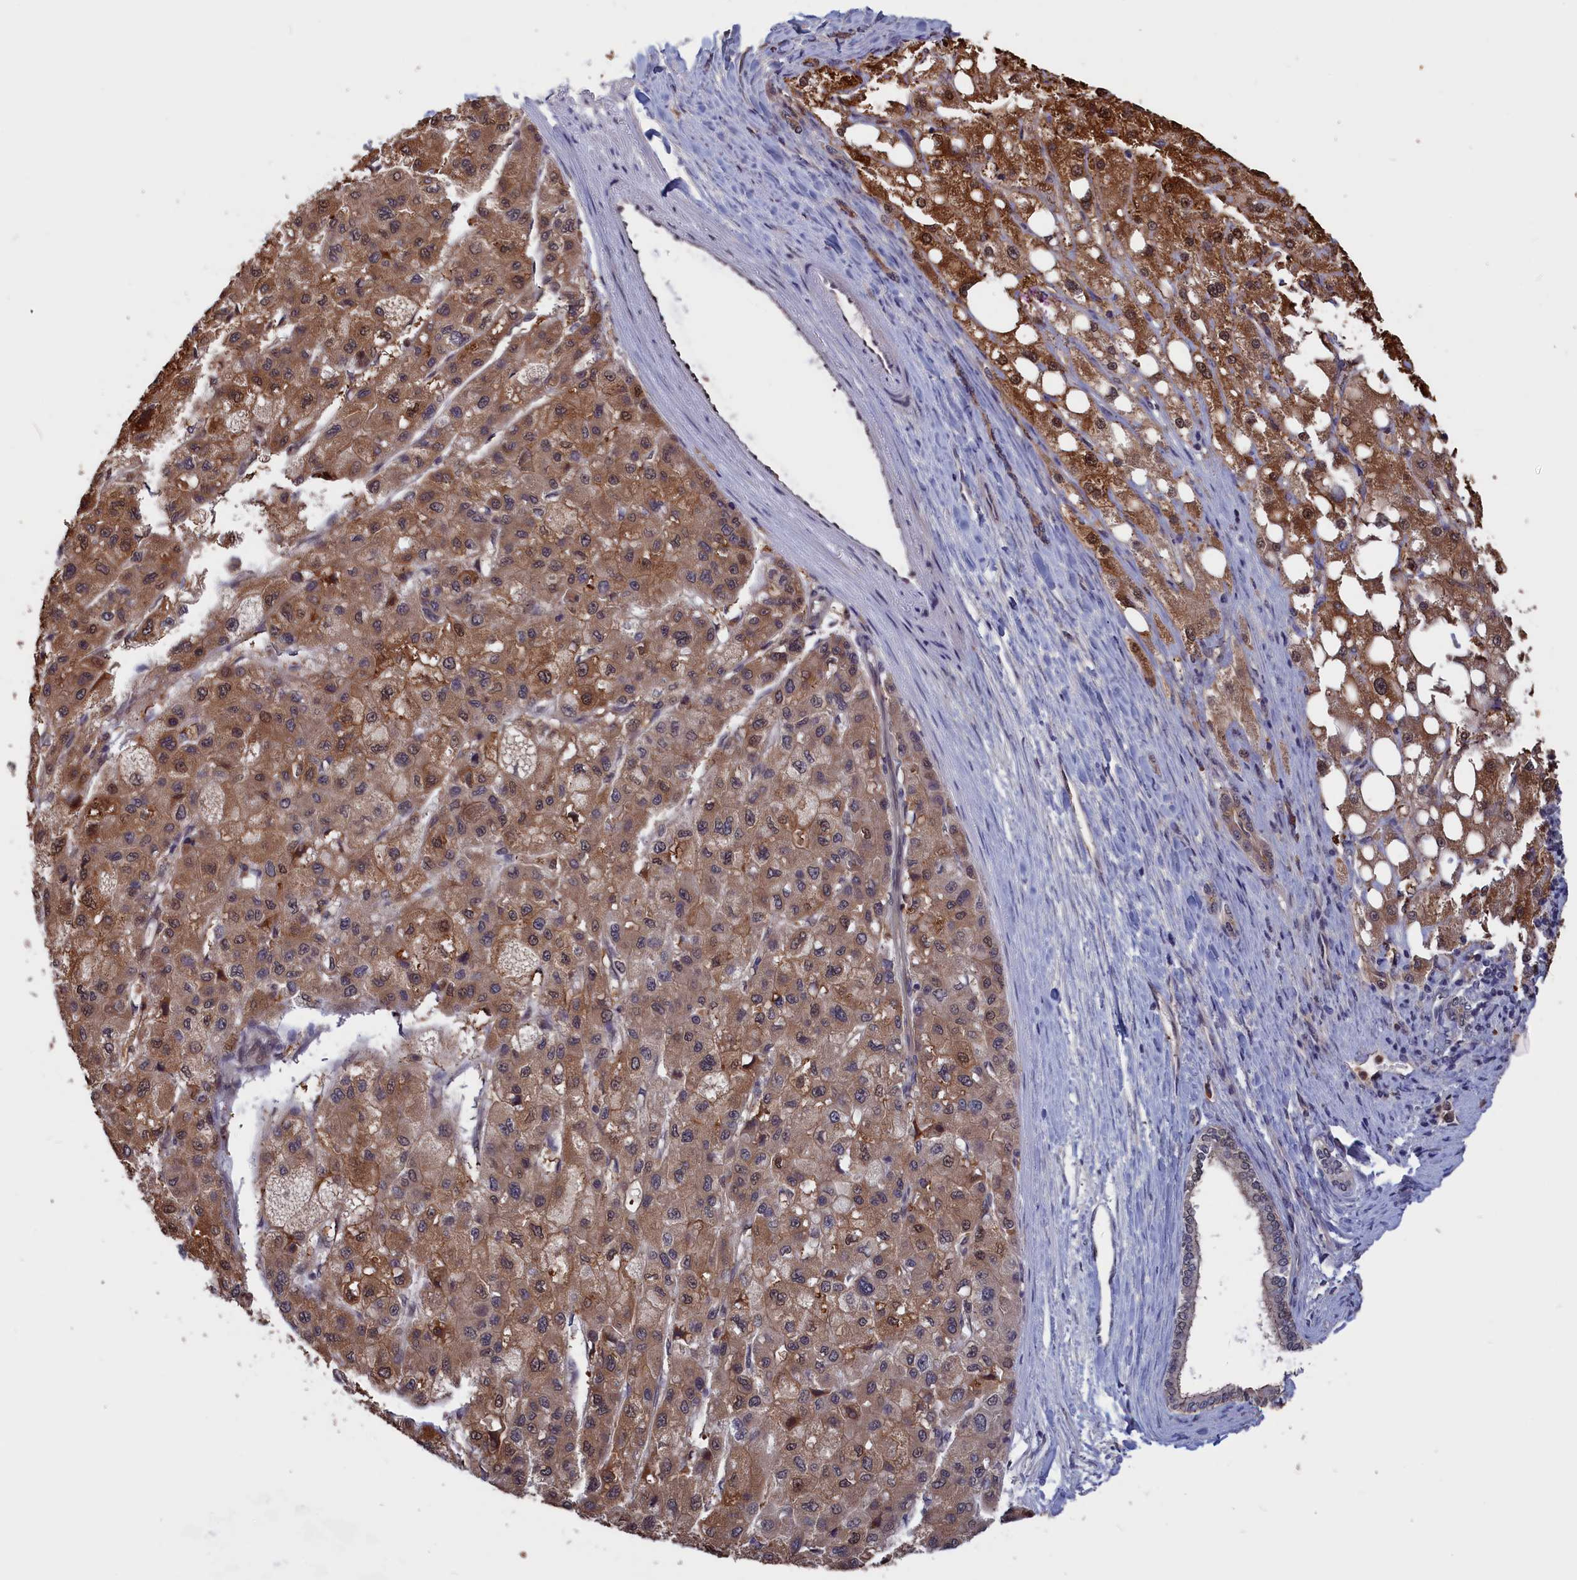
{"staining": {"intensity": "strong", "quantity": ">75%", "location": "cytoplasmic/membranous"}, "tissue": "liver cancer", "cell_type": "Tumor cells", "image_type": "cancer", "snomed": [{"axis": "morphology", "description": "Carcinoma, Hepatocellular, NOS"}, {"axis": "topography", "description": "Liver"}], "caption": "Immunohistochemical staining of hepatocellular carcinoma (liver) reveals high levels of strong cytoplasmic/membranous positivity in approximately >75% of tumor cells. Nuclei are stained in blue.", "gene": "PLP2", "patient": {"sex": "male", "age": 80}}